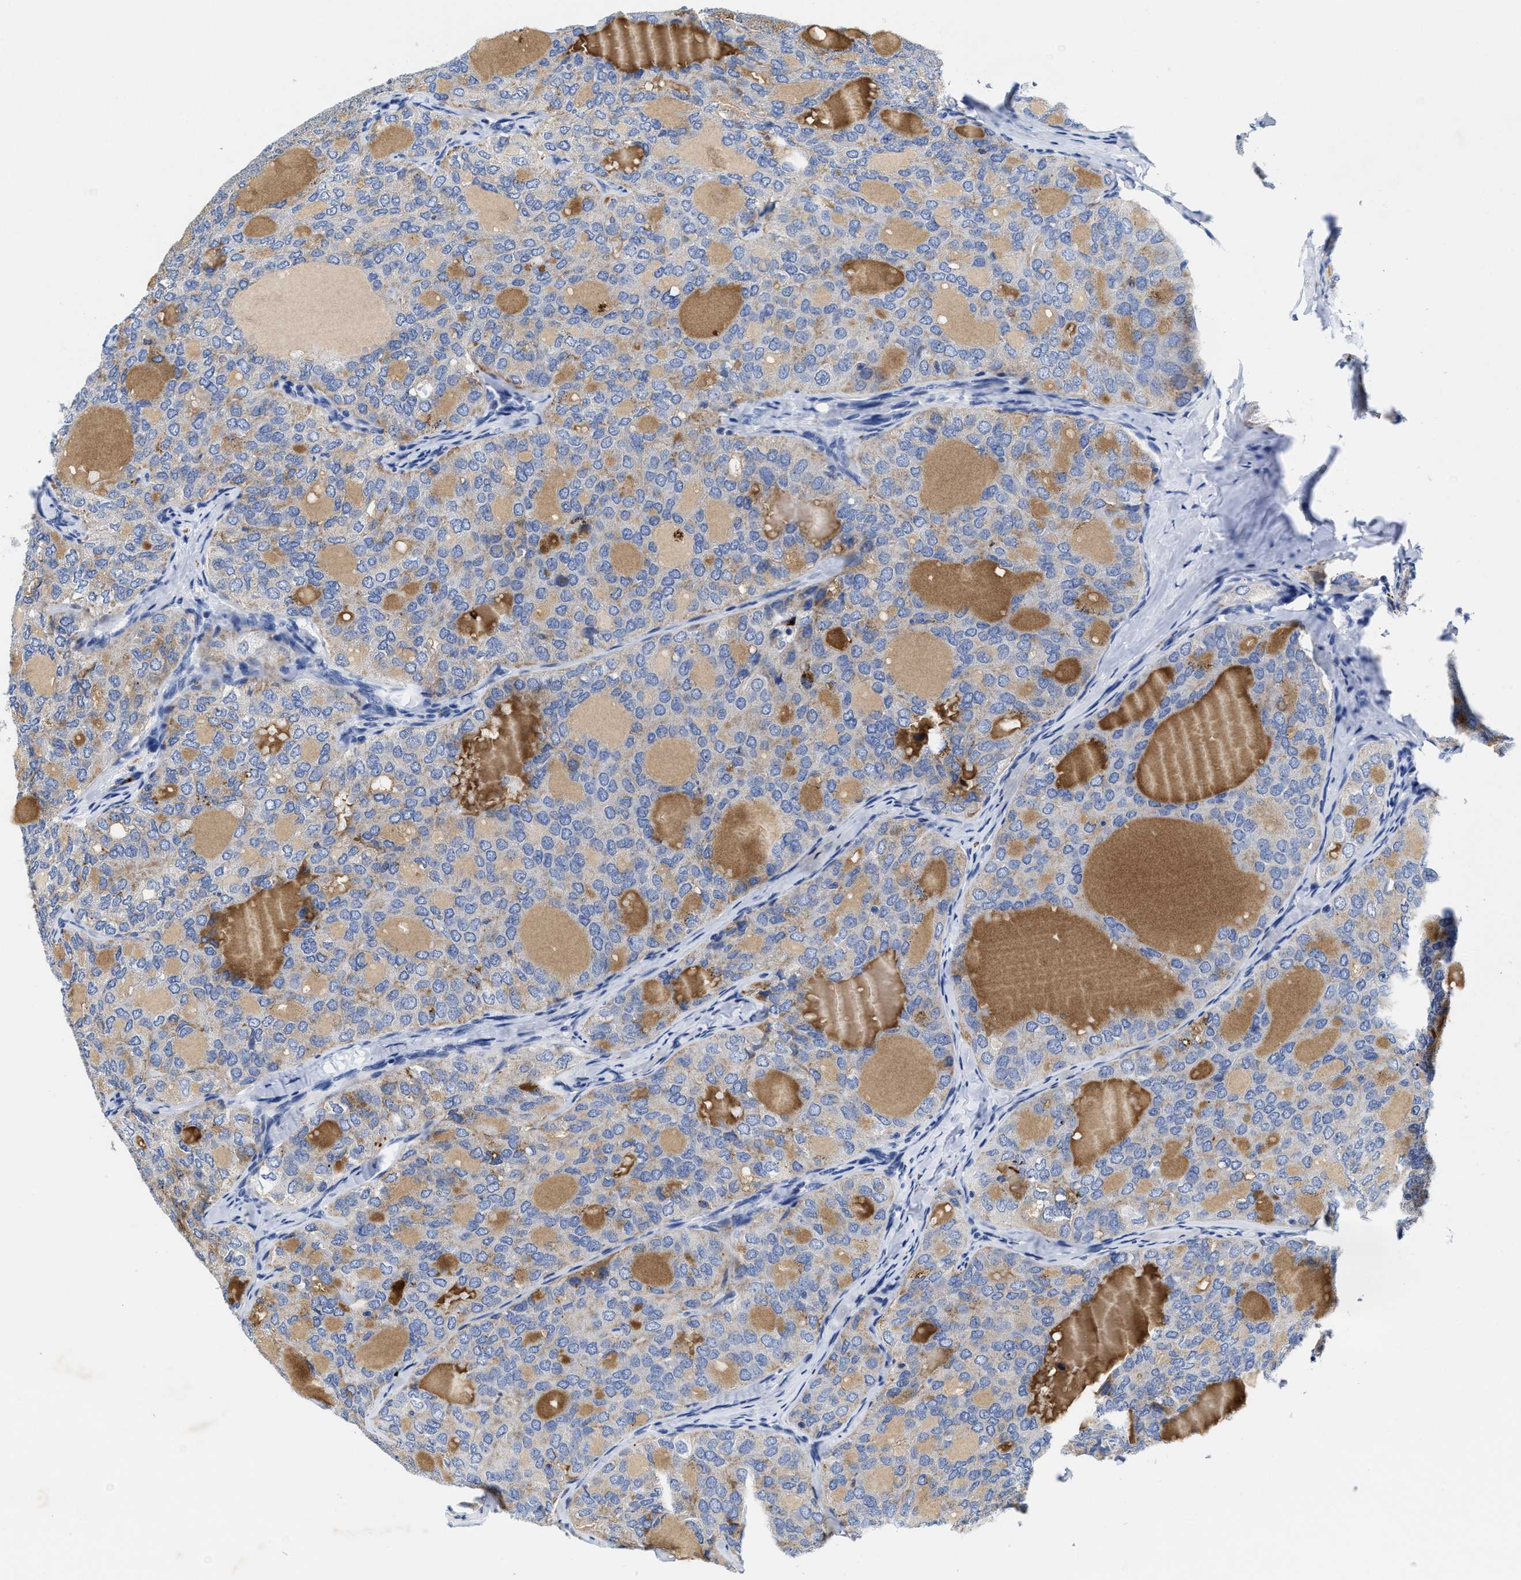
{"staining": {"intensity": "negative", "quantity": "none", "location": "none"}, "tissue": "thyroid cancer", "cell_type": "Tumor cells", "image_type": "cancer", "snomed": [{"axis": "morphology", "description": "Follicular adenoma carcinoma, NOS"}, {"axis": "topography", "description": "Thyroid gland"}], "caption": "Immunohistochemistry (IHC) image of neoplastic tissue: human follicular adenoma carcinoma (thyroid) stained with DAB (3,3'-diaminobenzidine) exhibits no significant protein positivity in tumor cells.", "gene": "TBRG4", "patient": {"sex": "male", "age": 75}}